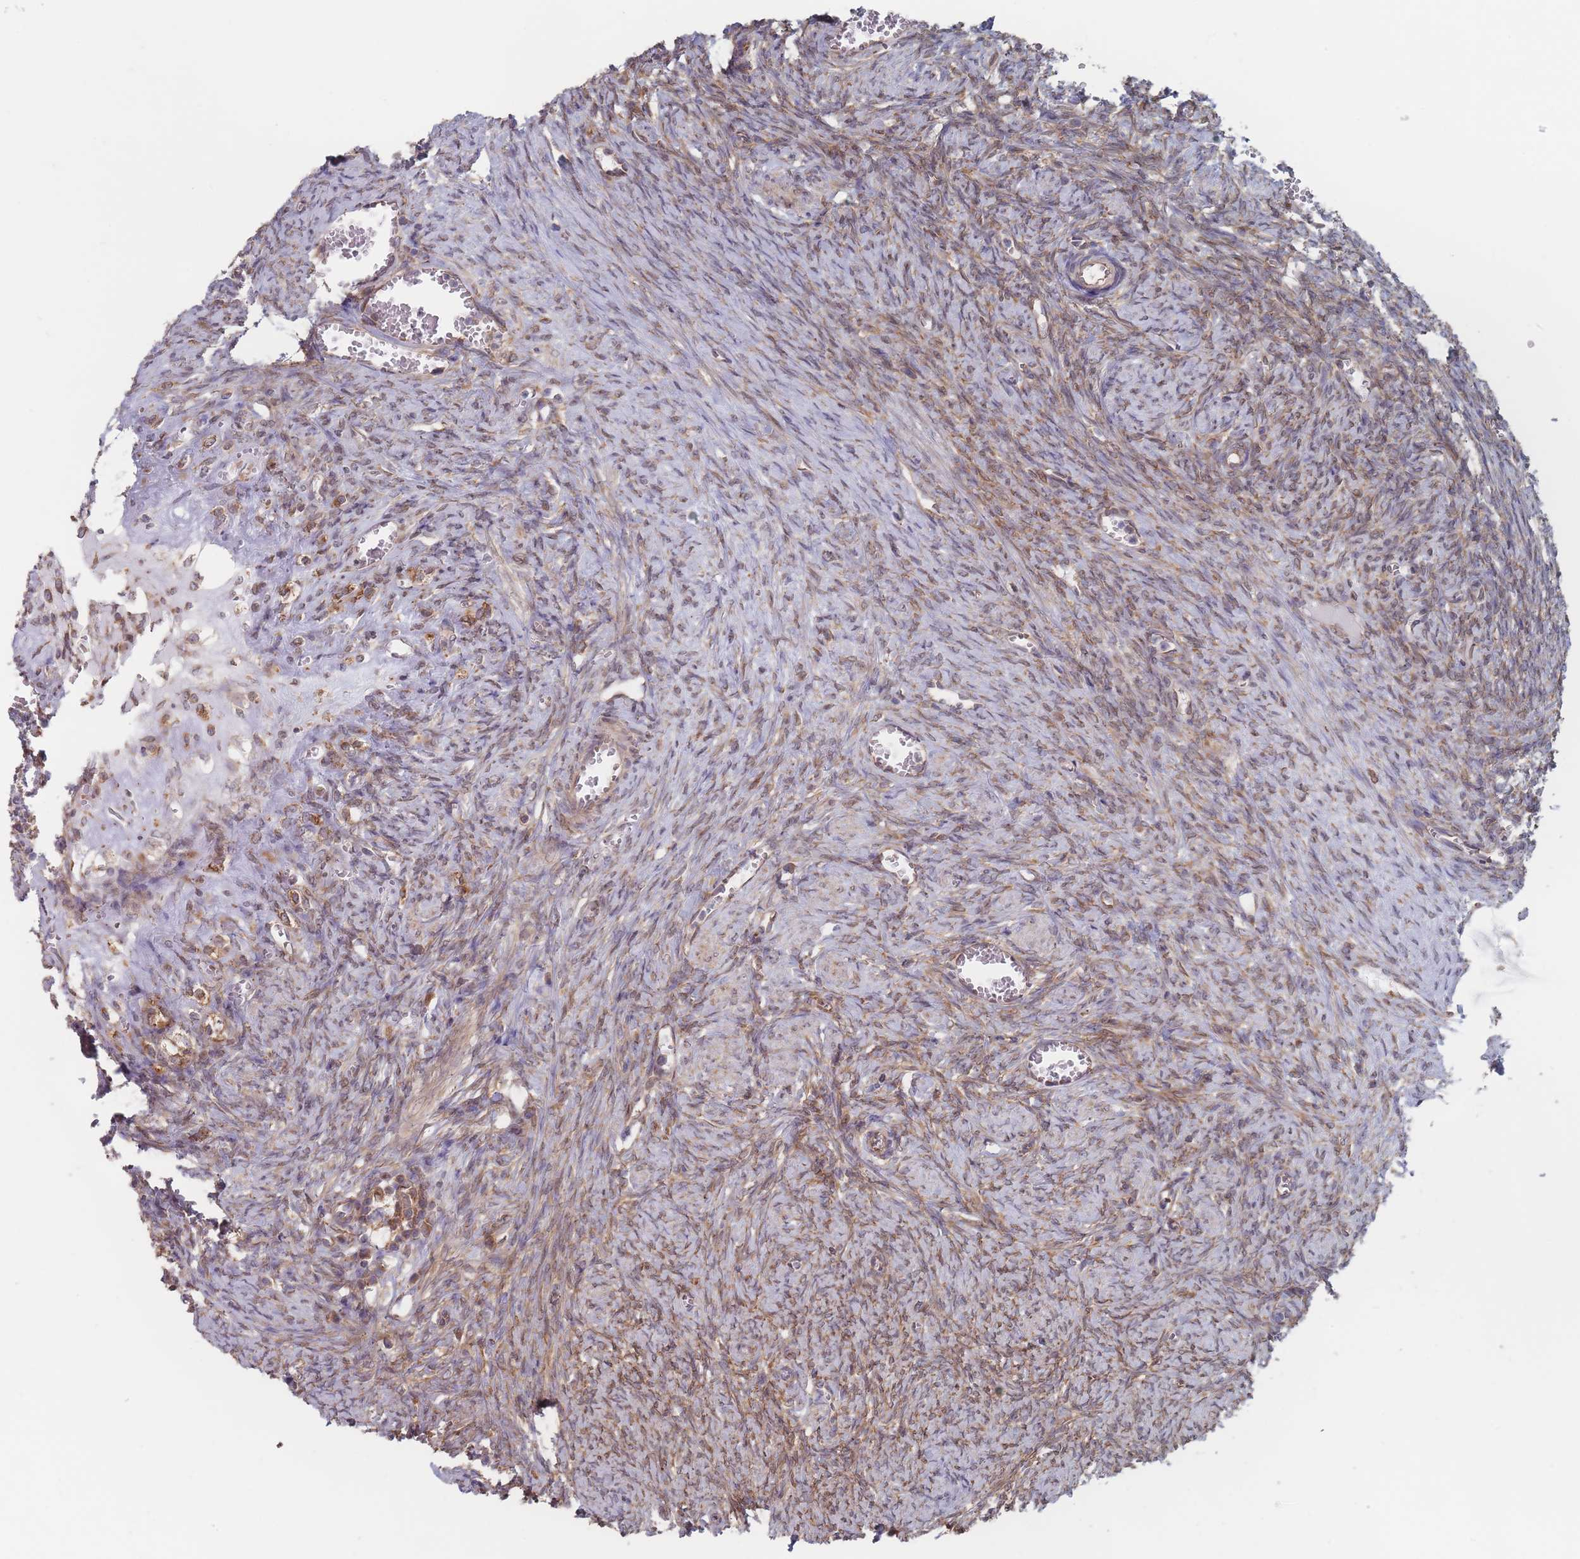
{"staining": {"intensity": "moderate", "quantity": "25%-75%", "location": "cytoplasmic/membranous"}, "tissue": "ovary", "cell_type": "Ovarian stroma cells", "image_type": "normal", "snomed": [{"axis": "morphology", "description": "Normal tissue, NOS"}, {"axis": "topography", "description": "Ovary"}], "caption": "Unremarkable ovary exhibits moderate cytoplasmic/membranous staining in approximately 25%-75% of ovarian stroma cells, visualized by immunohistochemistry.", "gene": "KDSR", "patient": {"sex": "female", "age": 44}}